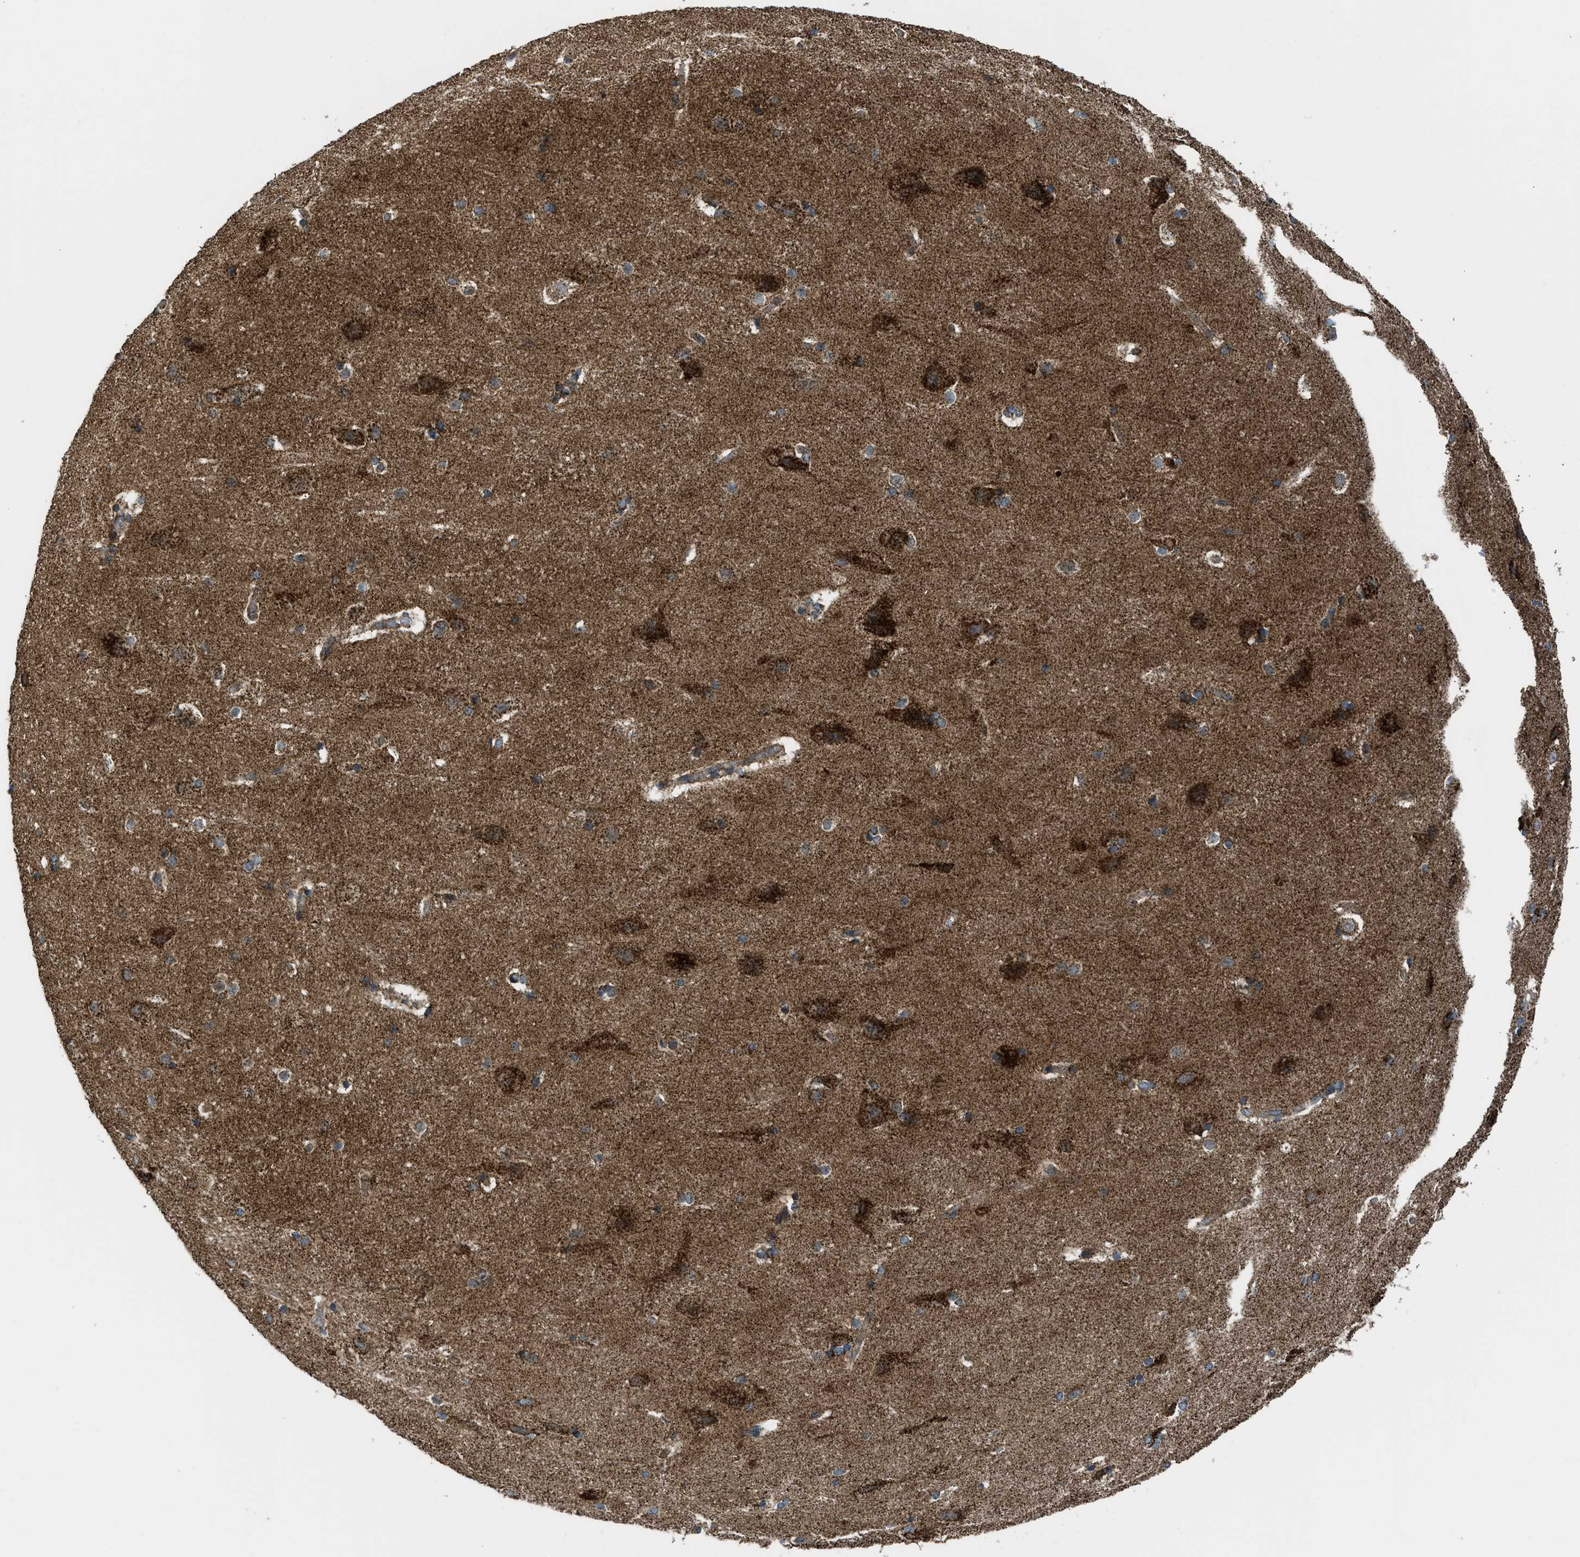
{"staining": {"intensity": "strong", "quantity": "<25%", "location": "cytoplasmic/membranous"}, "tissue": "cerebral cortex", "cell_type": "Endothelial cells", "image_type": "normal", "snomed": [{"axis": "morphology", "description": "Normal tissue, NOS"}, {"axis": "topography", "description": "Cerebral cortex"}, {"axis": "topography", "description": "Hippocampus"}], "caption": "An IHC image of unremarkable tissue is shown. Protein staining in brown highlights strong cytoplasmic/membranous positivity in cerebral cortex within endothelial cells.", "gene": "SESN2", "patient": {"sex": "female", "age": 19}}